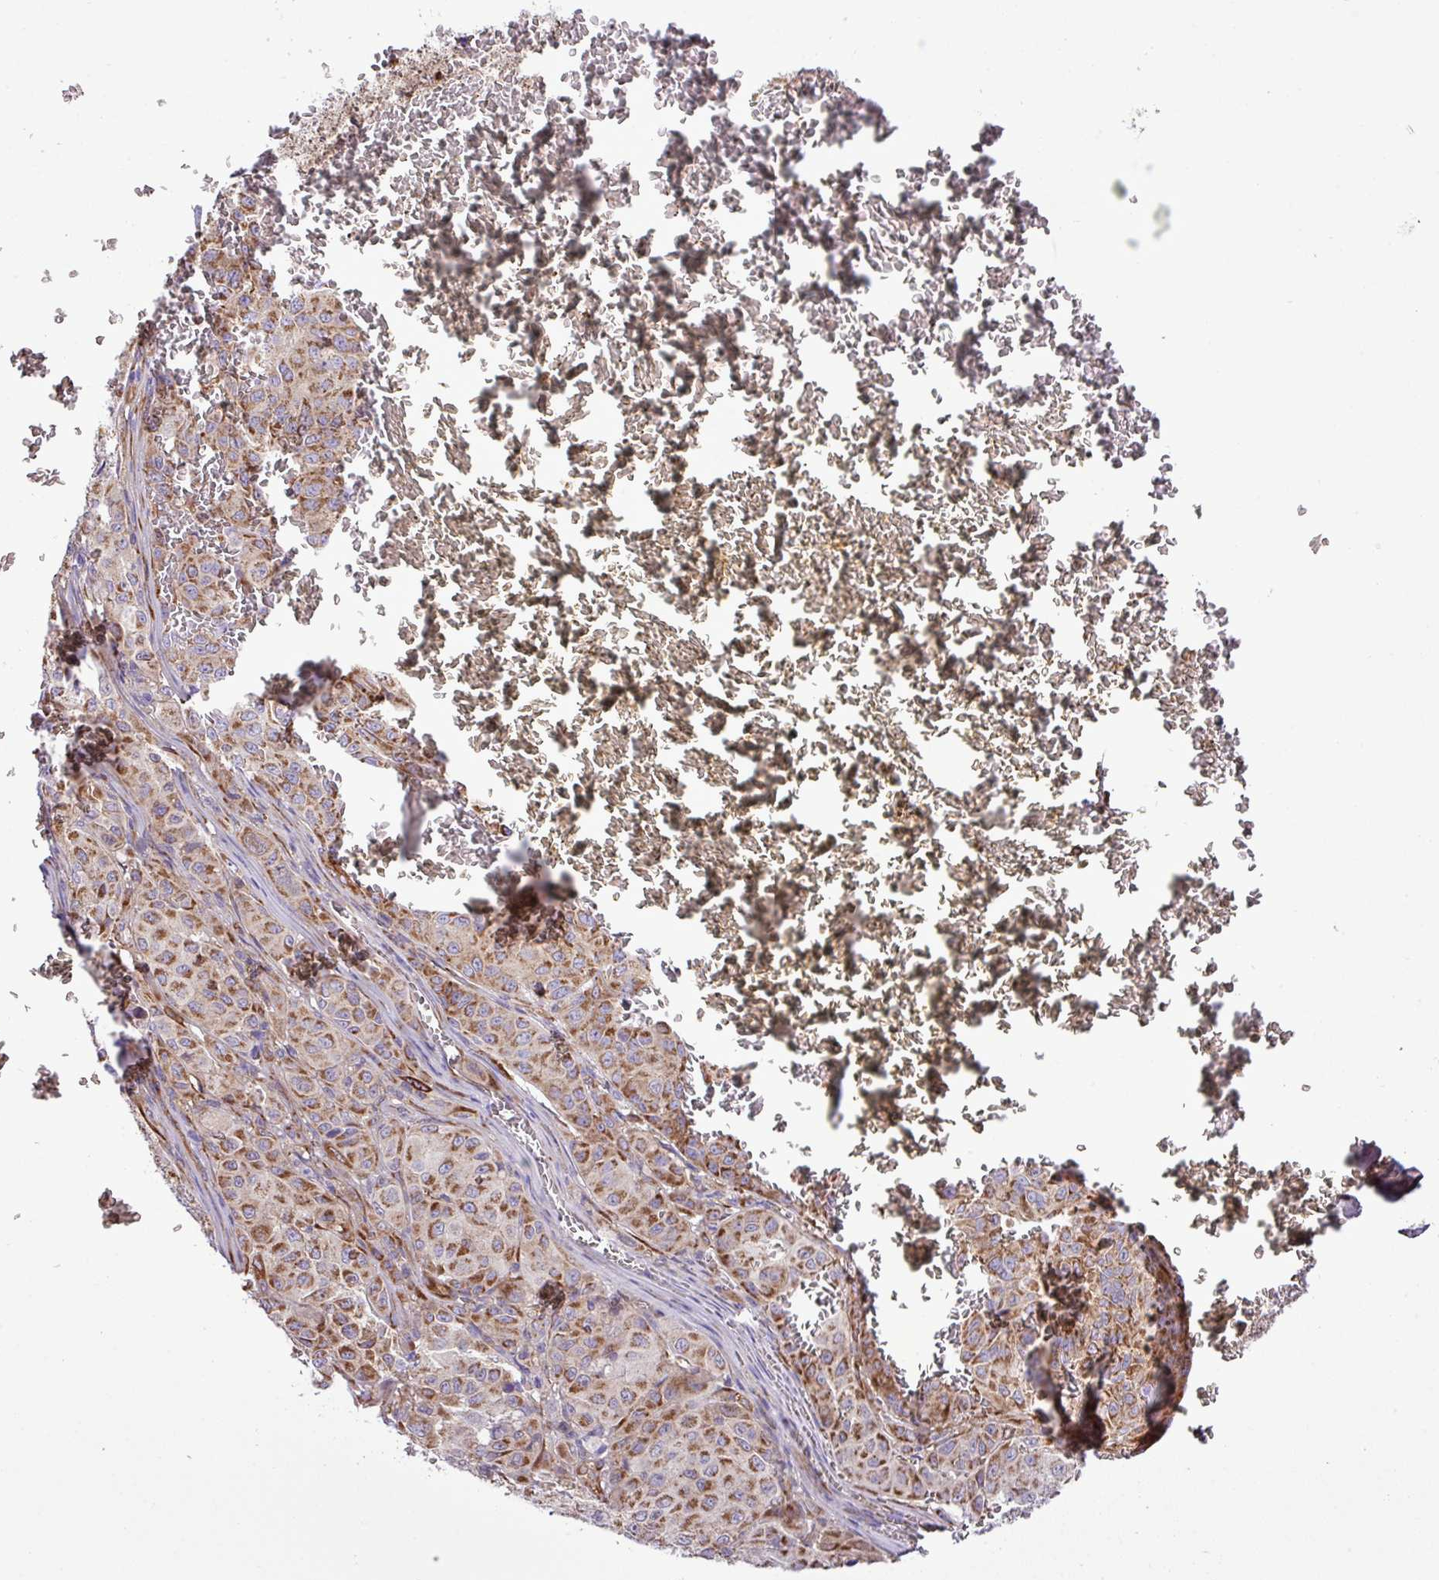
{"staining": {"intensity": "moderate", "quantity": ">75%", "location": "cytoplasmic/membranous"}, "tissue": "melanoma", "cell_type": "Tumor cells", "image_type": "cancer", "snomed": [{"axis": "morphology", "description": "Malignant melanoma, NOS"}, {"axis": "topography", "description": "Skin"}], "caption": "A brown stain labels moderate cytoplasmic/membranous expression of a protein in human malignant melanoma tumor cells.", "gene": "CWH43", "patient": {"sex": "female", "age": 63}}